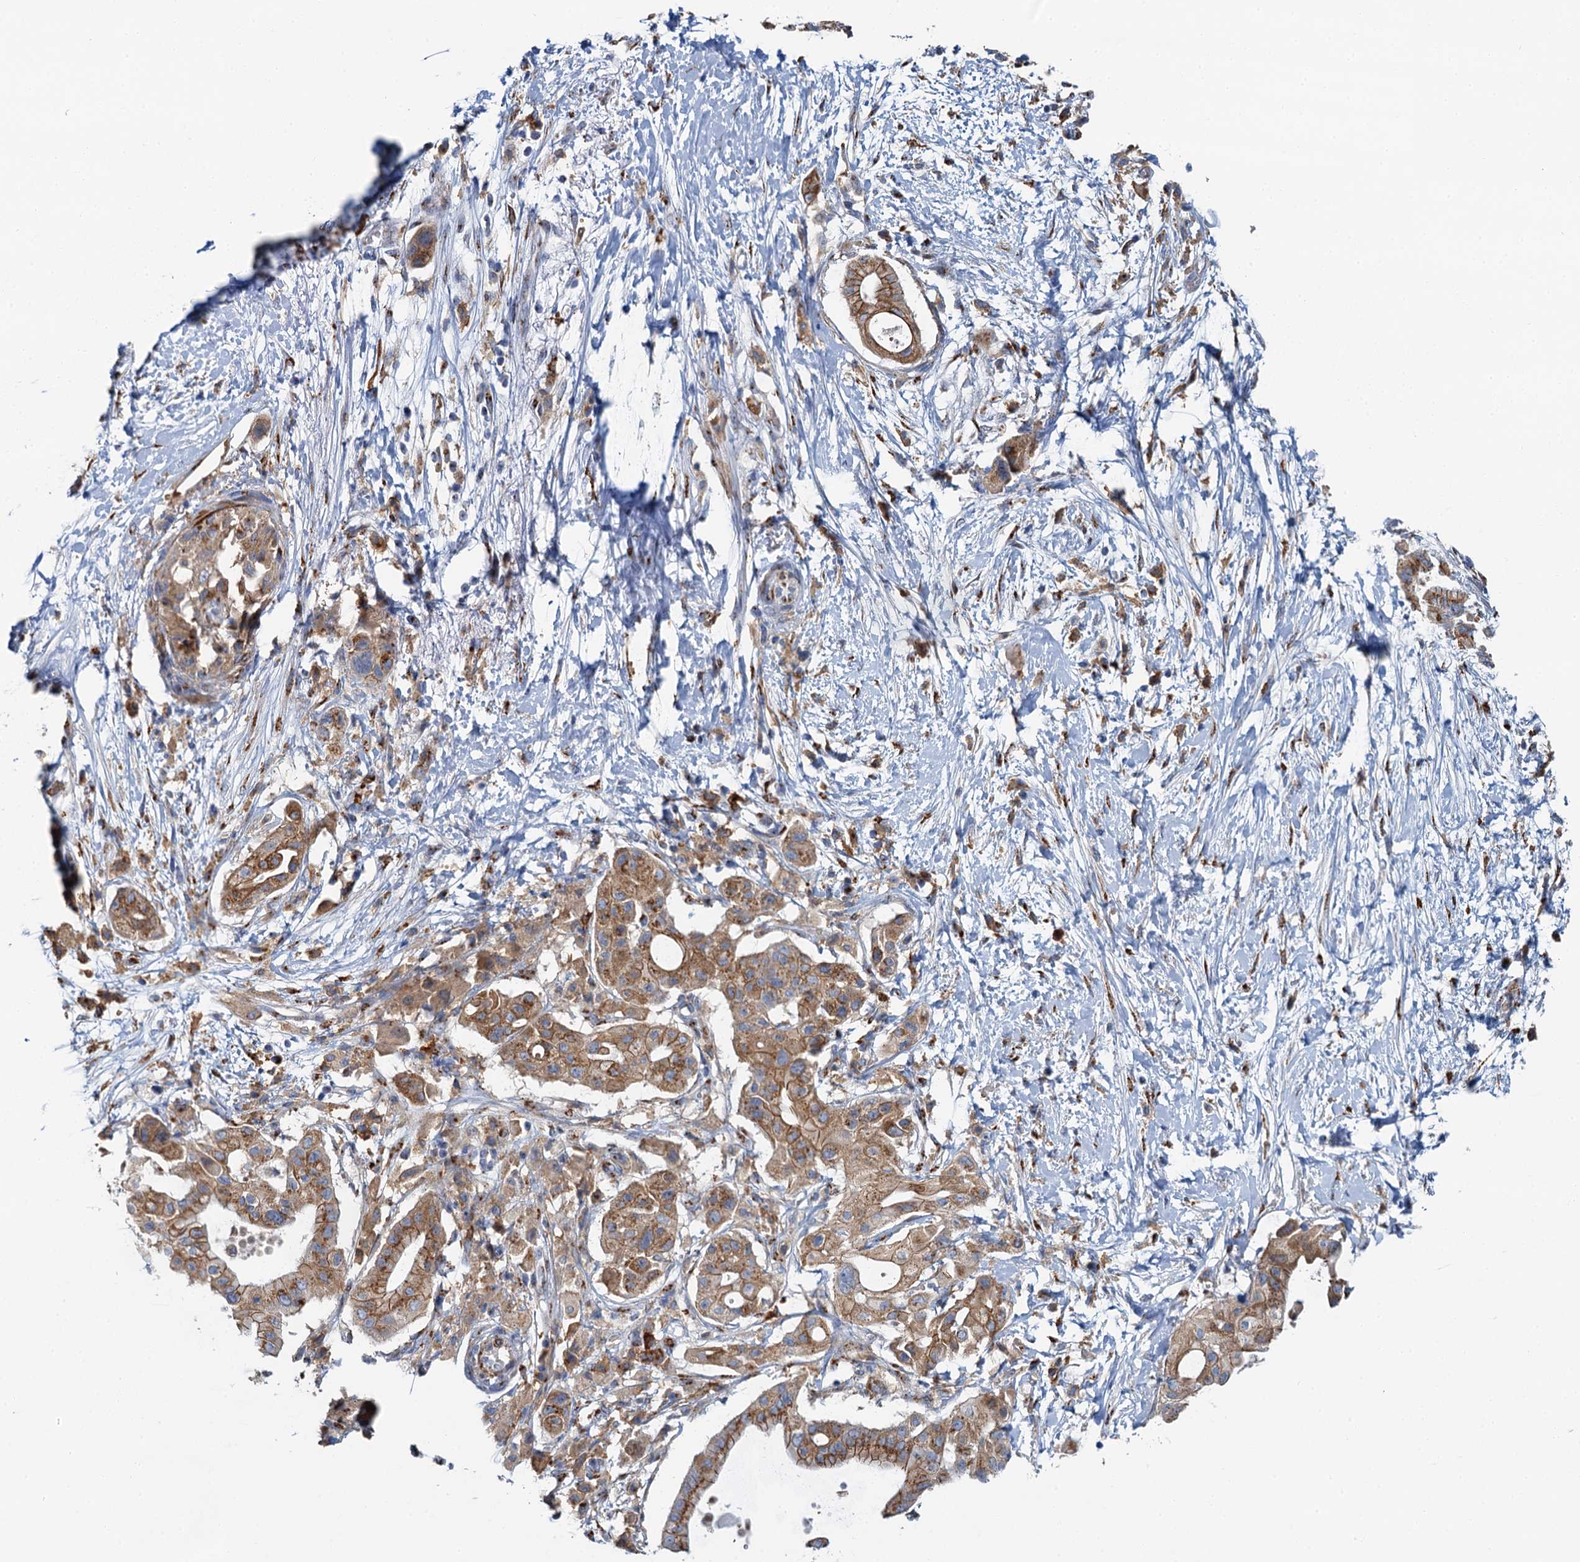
{"staining": {"intensity": "moderate", "quantity": ">75%", "location": "cytoplasmic/membranous"}, "tissue": "pancreatic cancer", "cell_type": "Tumor cells", "image_type": "cancer", "snomed": [{"axis": "morphology", "description": "Adenocarcinoma, NOS"}, {"axis": "topography", "description": "Pancreas"}], "caption": "Immunohistochemistry (DAB (3,3'-diaminobenzidine)) staining of human pancreatic cancer demonstrates moderate cytoplasmic/membranous protein positivity in about >75% of tumor cells.", "gene": "BET1L", "patient": {"sex": "male", "age": 68}}